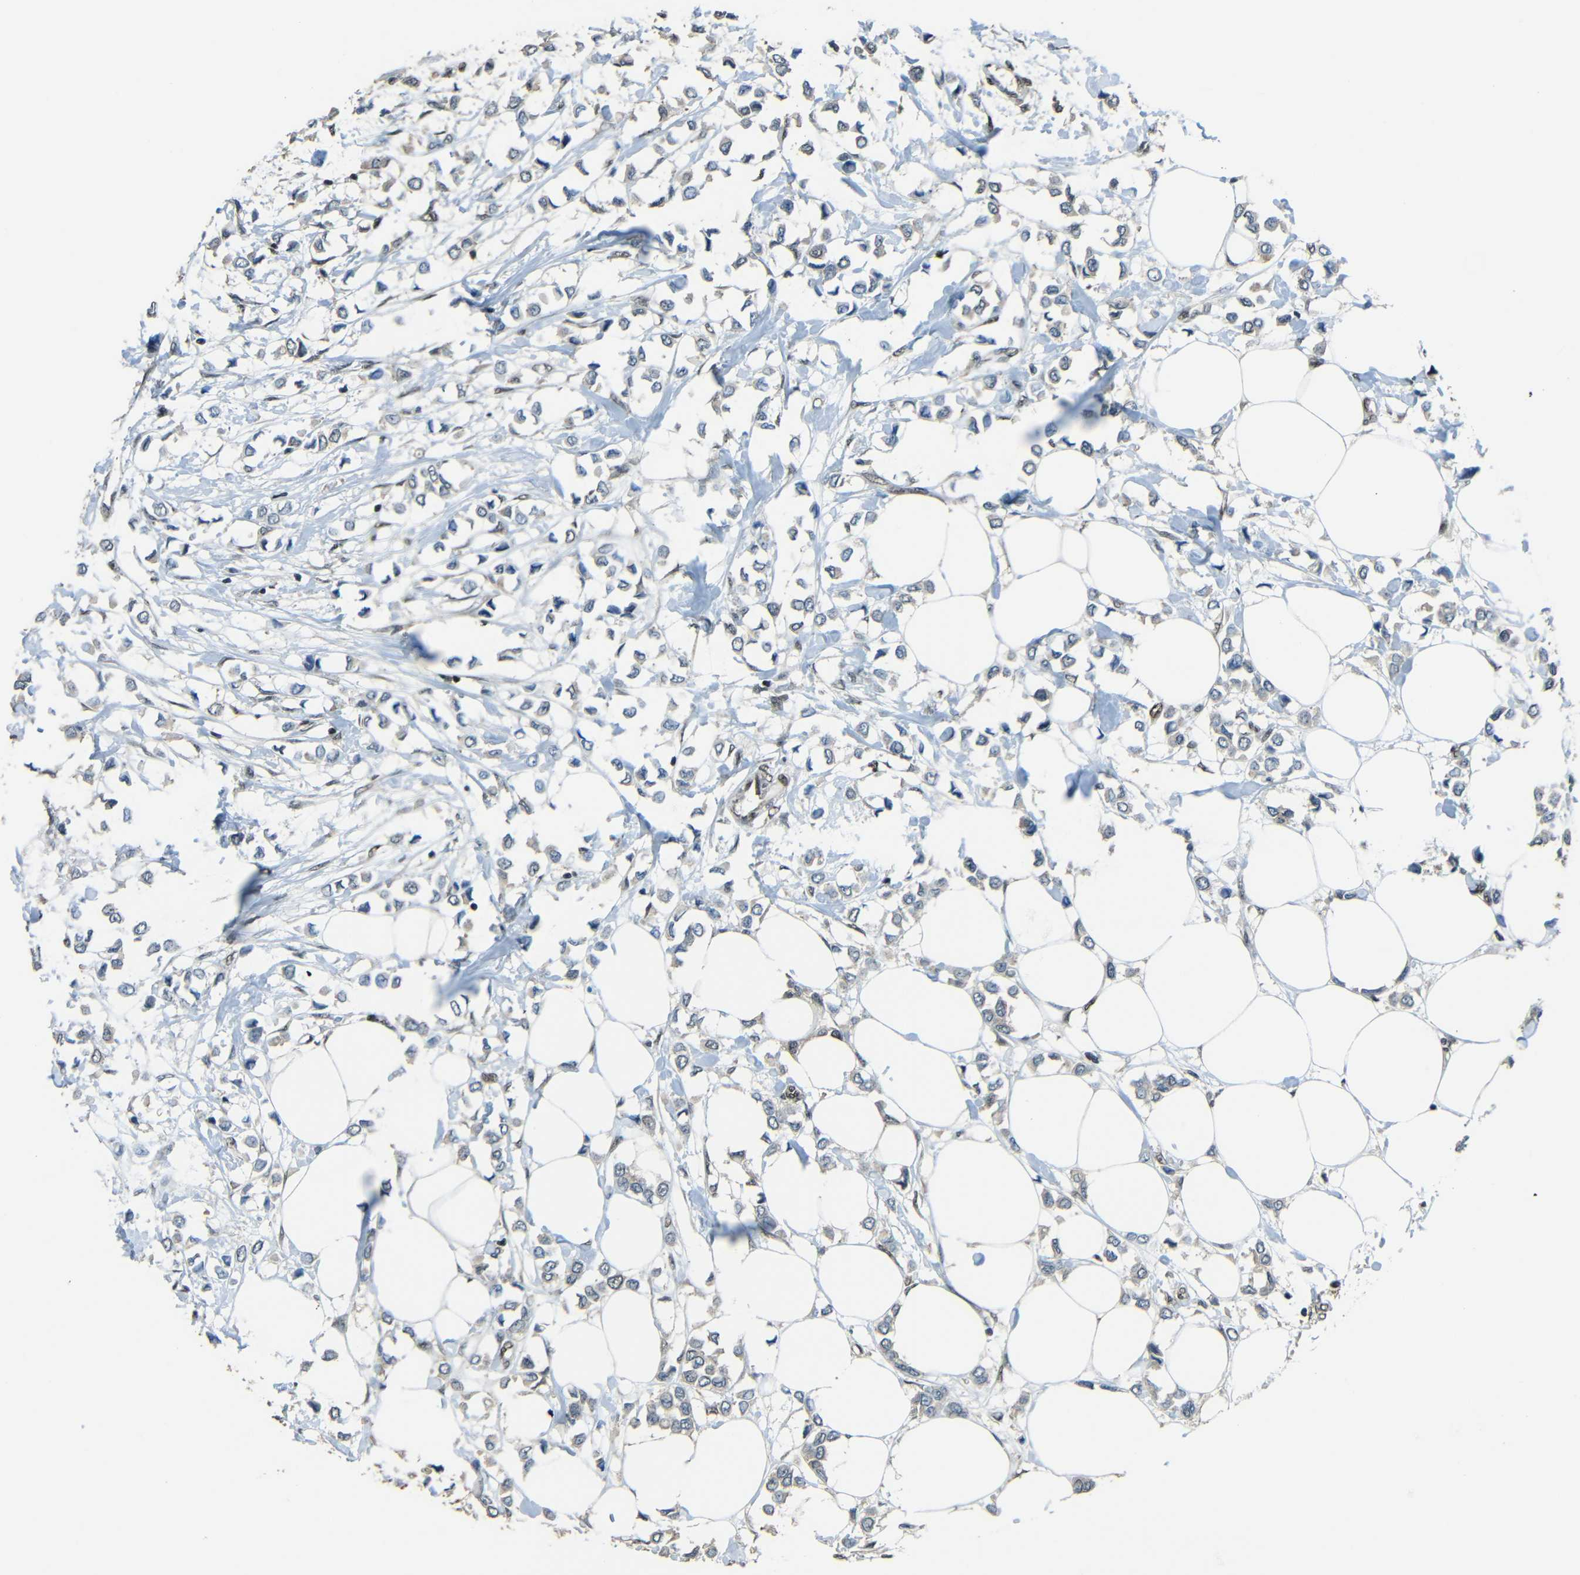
{"staining": {"intensity": "negative", "quantity": "none", "location": "none"}, "tissue": "breast cancer", "cell_type": "Tumor cells", "image_type": "cancer", "snomed": [{"axis": "morphology", "description": "Lobular carcinoma"}, {"axis": "topography", "description": "Breast"}], "caption": "Immunohistochemistry (IHC) image of breast cancer stained for a protein (brown), which displays no expression in tumor cells. Nuclei are stained in blue.", "gene": "PSIP1", "patient": {"sex": "female", "age": 51}}